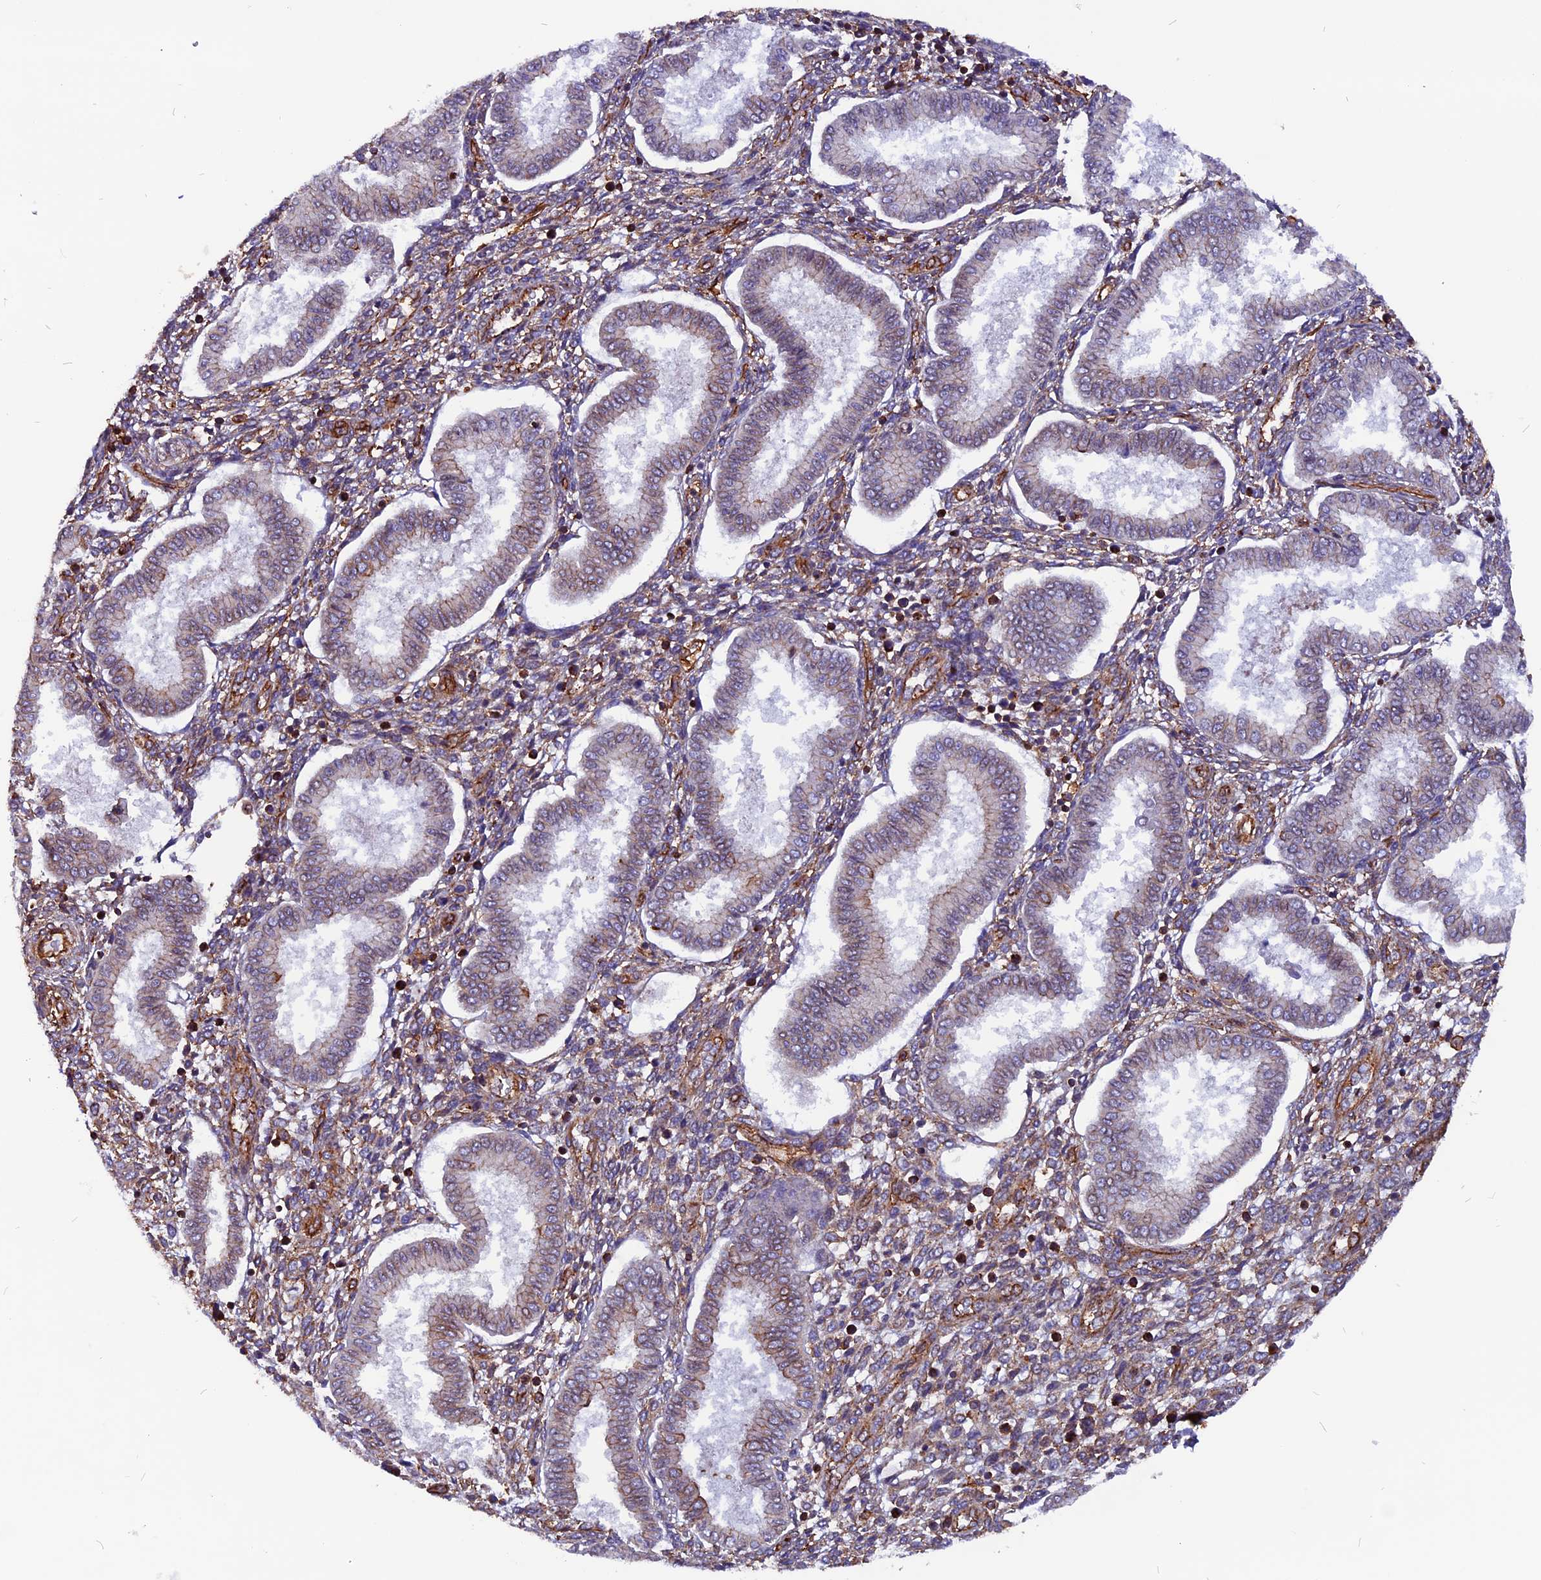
{"staining": {"intensity": "moderate", "quantity": "<25%", "location": "cytoplasmic/membranous"}, "tissue": "endometrium", "cell_type": "Cells in endometrial stroma", "image_type": "normal", "snomed": [{"axis": "morphology", "description": "Normal tissue, NOS"}, {"axis": "topography", "description": "Endometrium"}], "caption": "Brown immunohistochemical staining in unremarkable endometrium reveals moderate cytoplasmic/membranous positivity in approximately <25% of cells in endometrial stroma. (DAB IHC, brown staining for protein, blue staining for nuclei).", "gene": "ZNF749", "patient": {"sex": "female", "age": 24}}